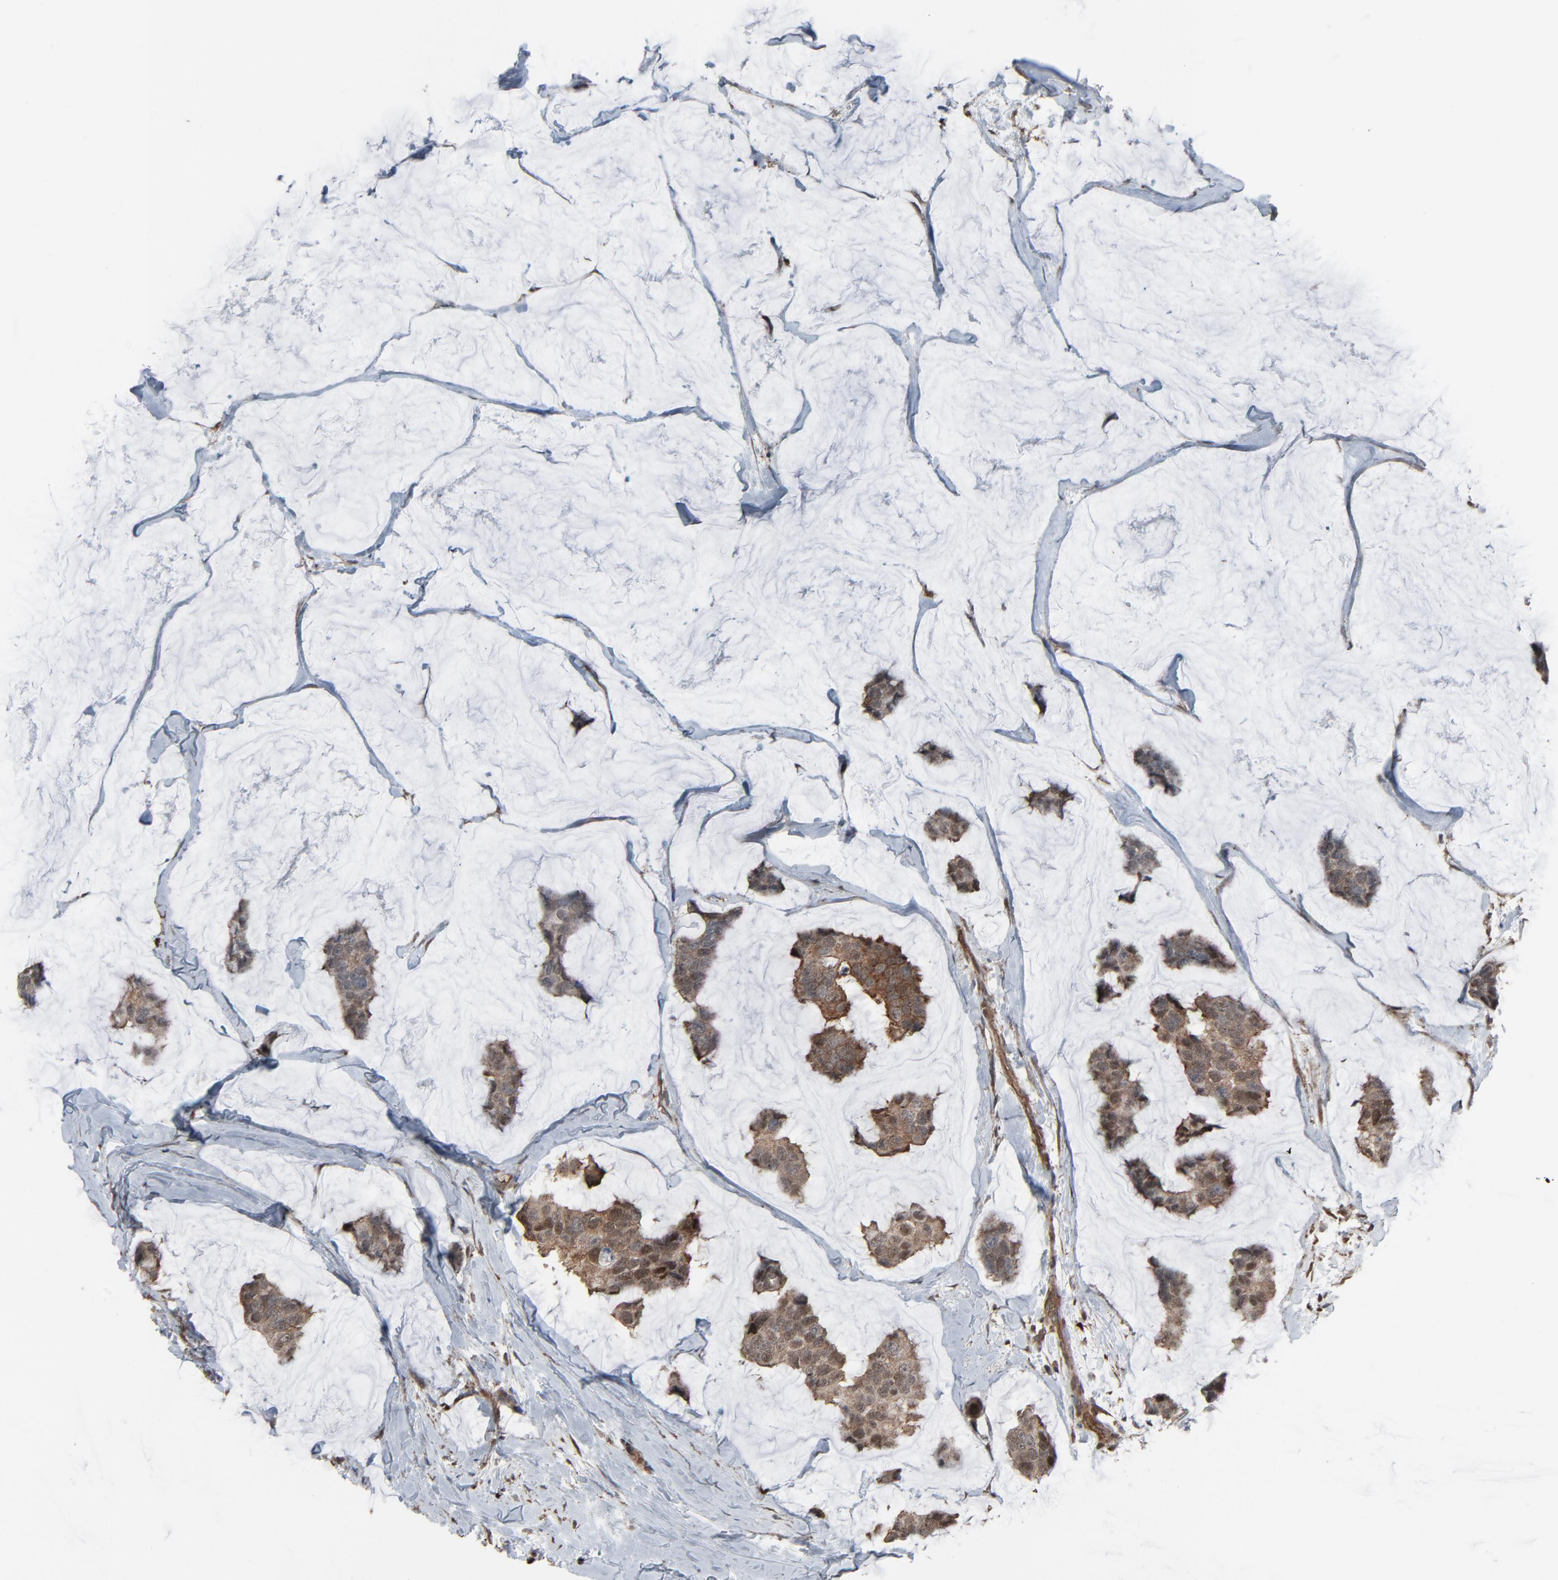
{"staining": {"intensity": "weak", "quantity": "<25%", "location": "cytoplasmic/membranous,nuclear"}, "tissue": "breast cancer", "cell_type": "Tumor cells", "image_type": "cancer", "snomed": [{"axis": "morphology", "description": "Normal tissue, NOS"}, {"axis": "morphology", "description": "Duct carcinoma"}, {"axis": "topography", "description": "Breast"}], "caption": "Immunohistochemistry histopathology image of neoplastic tissue: breast cancer stained with DAB (3,3'-diaminobenzidine) displays no significant protein positivity in tumor cells.", "gene": "OPTN", "patient": {"sex": "female", "age": 50}}